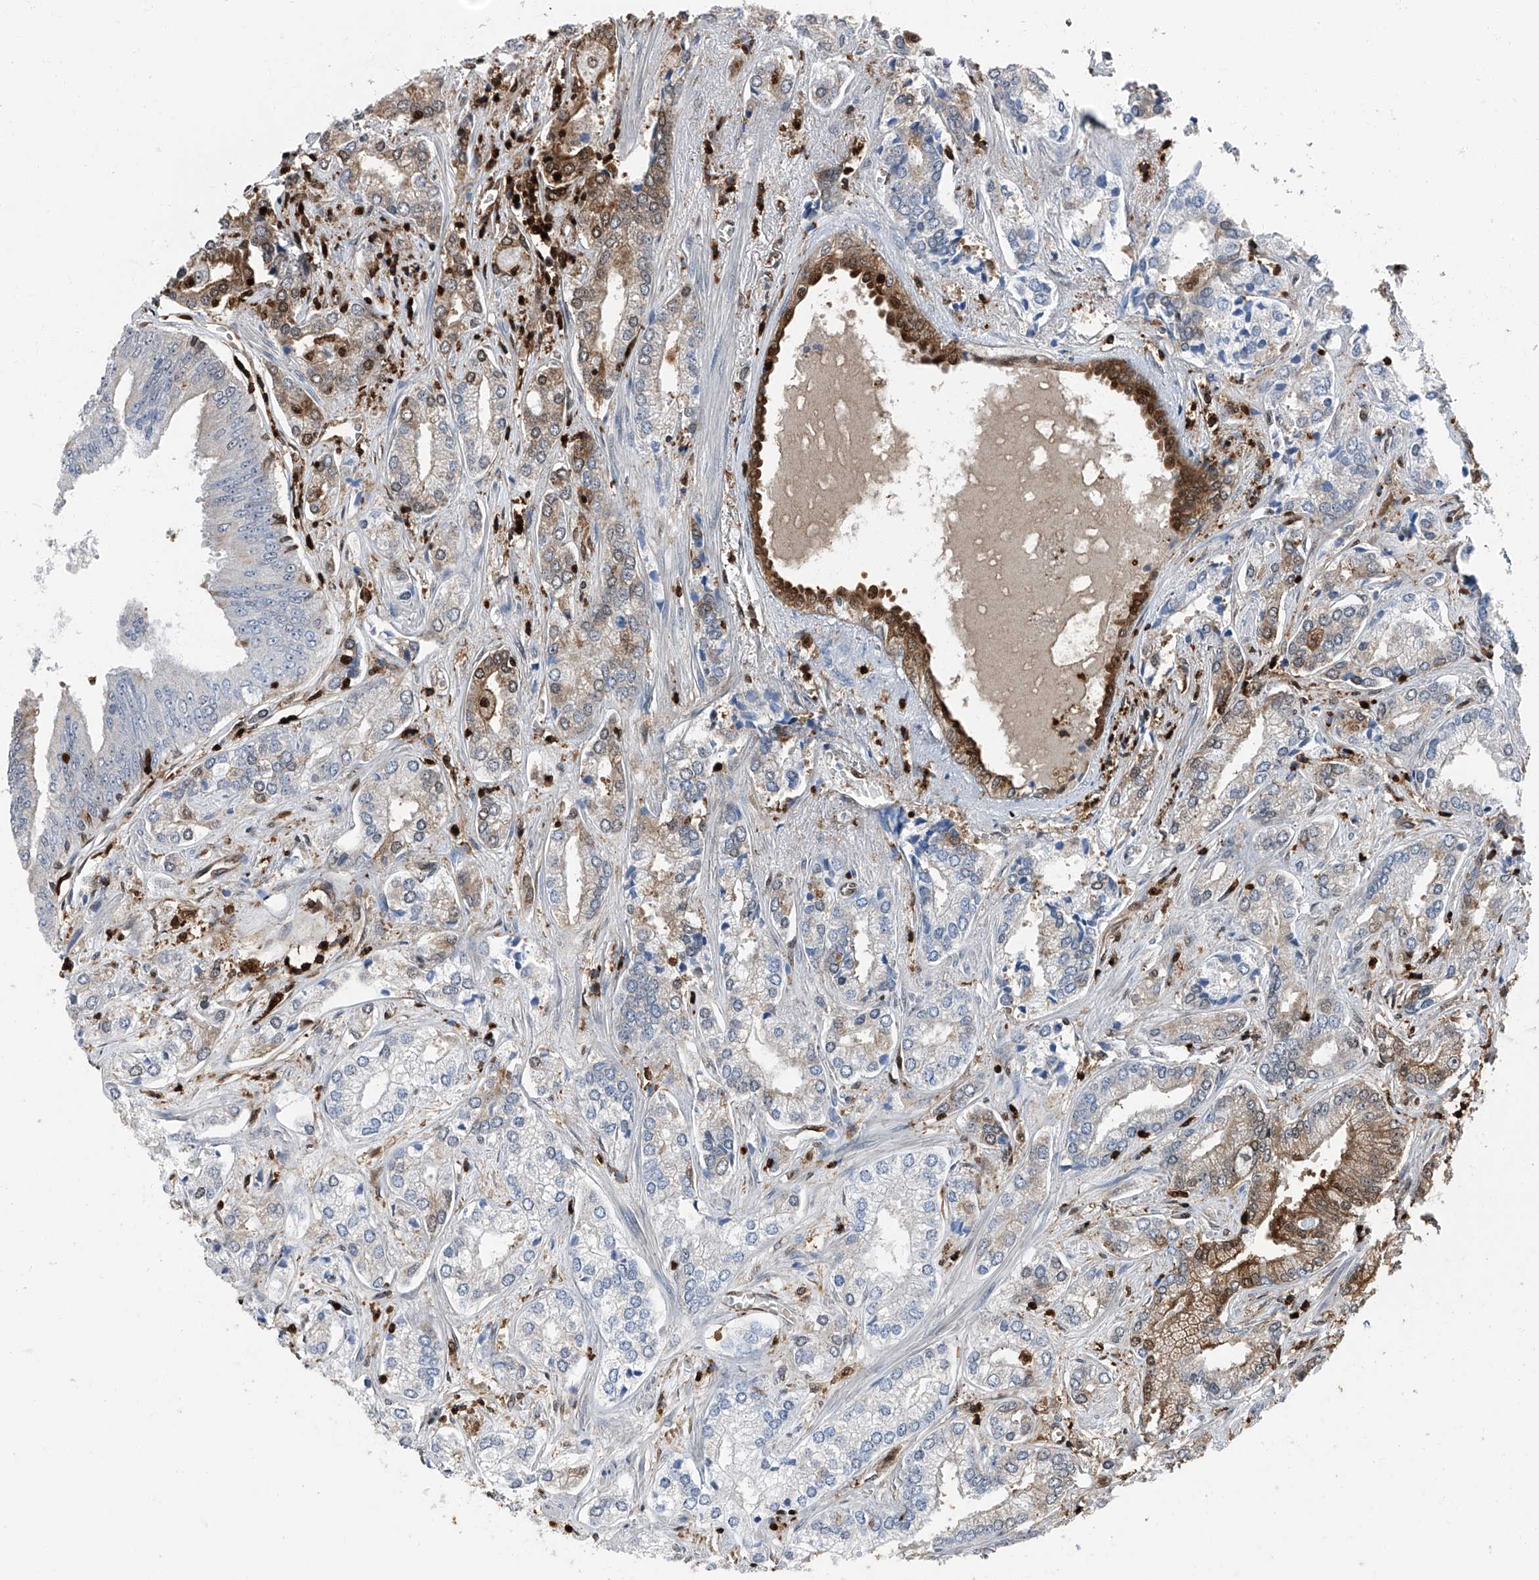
{"staining": {"intensity": "moderate", "quantity": "<25%", "location": "cytoplasmic/membranous,nuclear"}, "tissue": "prostate cancer", "cell_type": "Tumor cells", "image_type": "cancer", "snomed": [{"axis": "morphology", "description": "Adenocarcinoma, High grade"}, {"axis": "topography", "description": "Prostate"}], "caption": "Protein expression analysis of prostate adenocarcinoma (high-grade) shows moderate cytoplasmic/membranous and nuclear positivity in about <25% of tumor cells.", "gene": "PSMB10", "patient": {"sex": "male", "age": 66}}